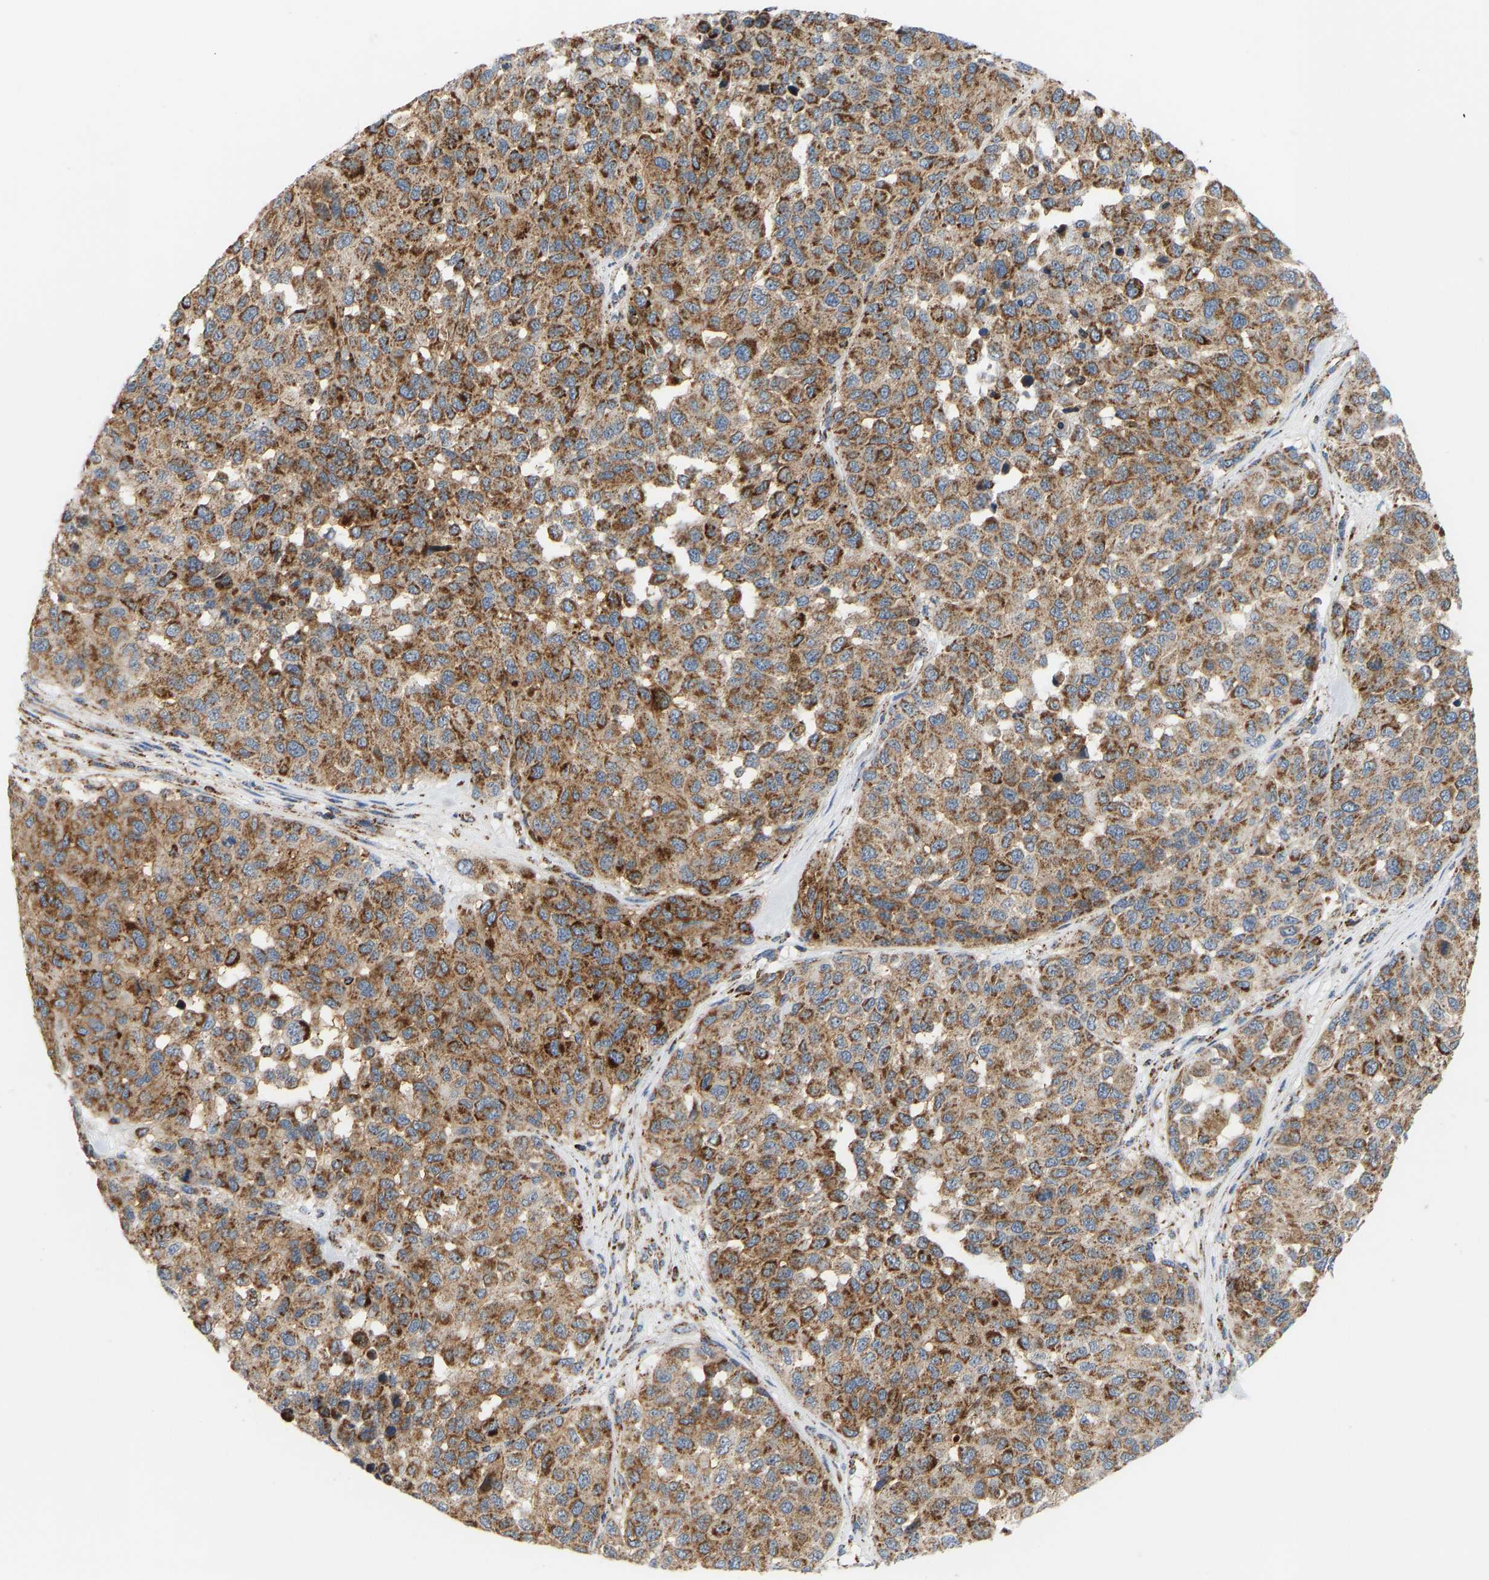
{"staining": {"intensity": "moderate", "quantity": ">75%", "location": "cytoplasmic/membranous"}, "tissue": "melanoma", "cell_type": "Tumor cells", "image_type": "cancer", "snomed": [{"axis": "morphology", "description": "Malignant melanoma, NOS"}, {"axis": "topography", "description": "Skin"}], "caption": "Malignant melanoma was stained to show a protein in brown. There is medium levels of moderate cytoplasmic/membranous expression in about >75% of tumor cells.", "gene": "GPSM2", "patient": {"sex": "male", "age": 62}}